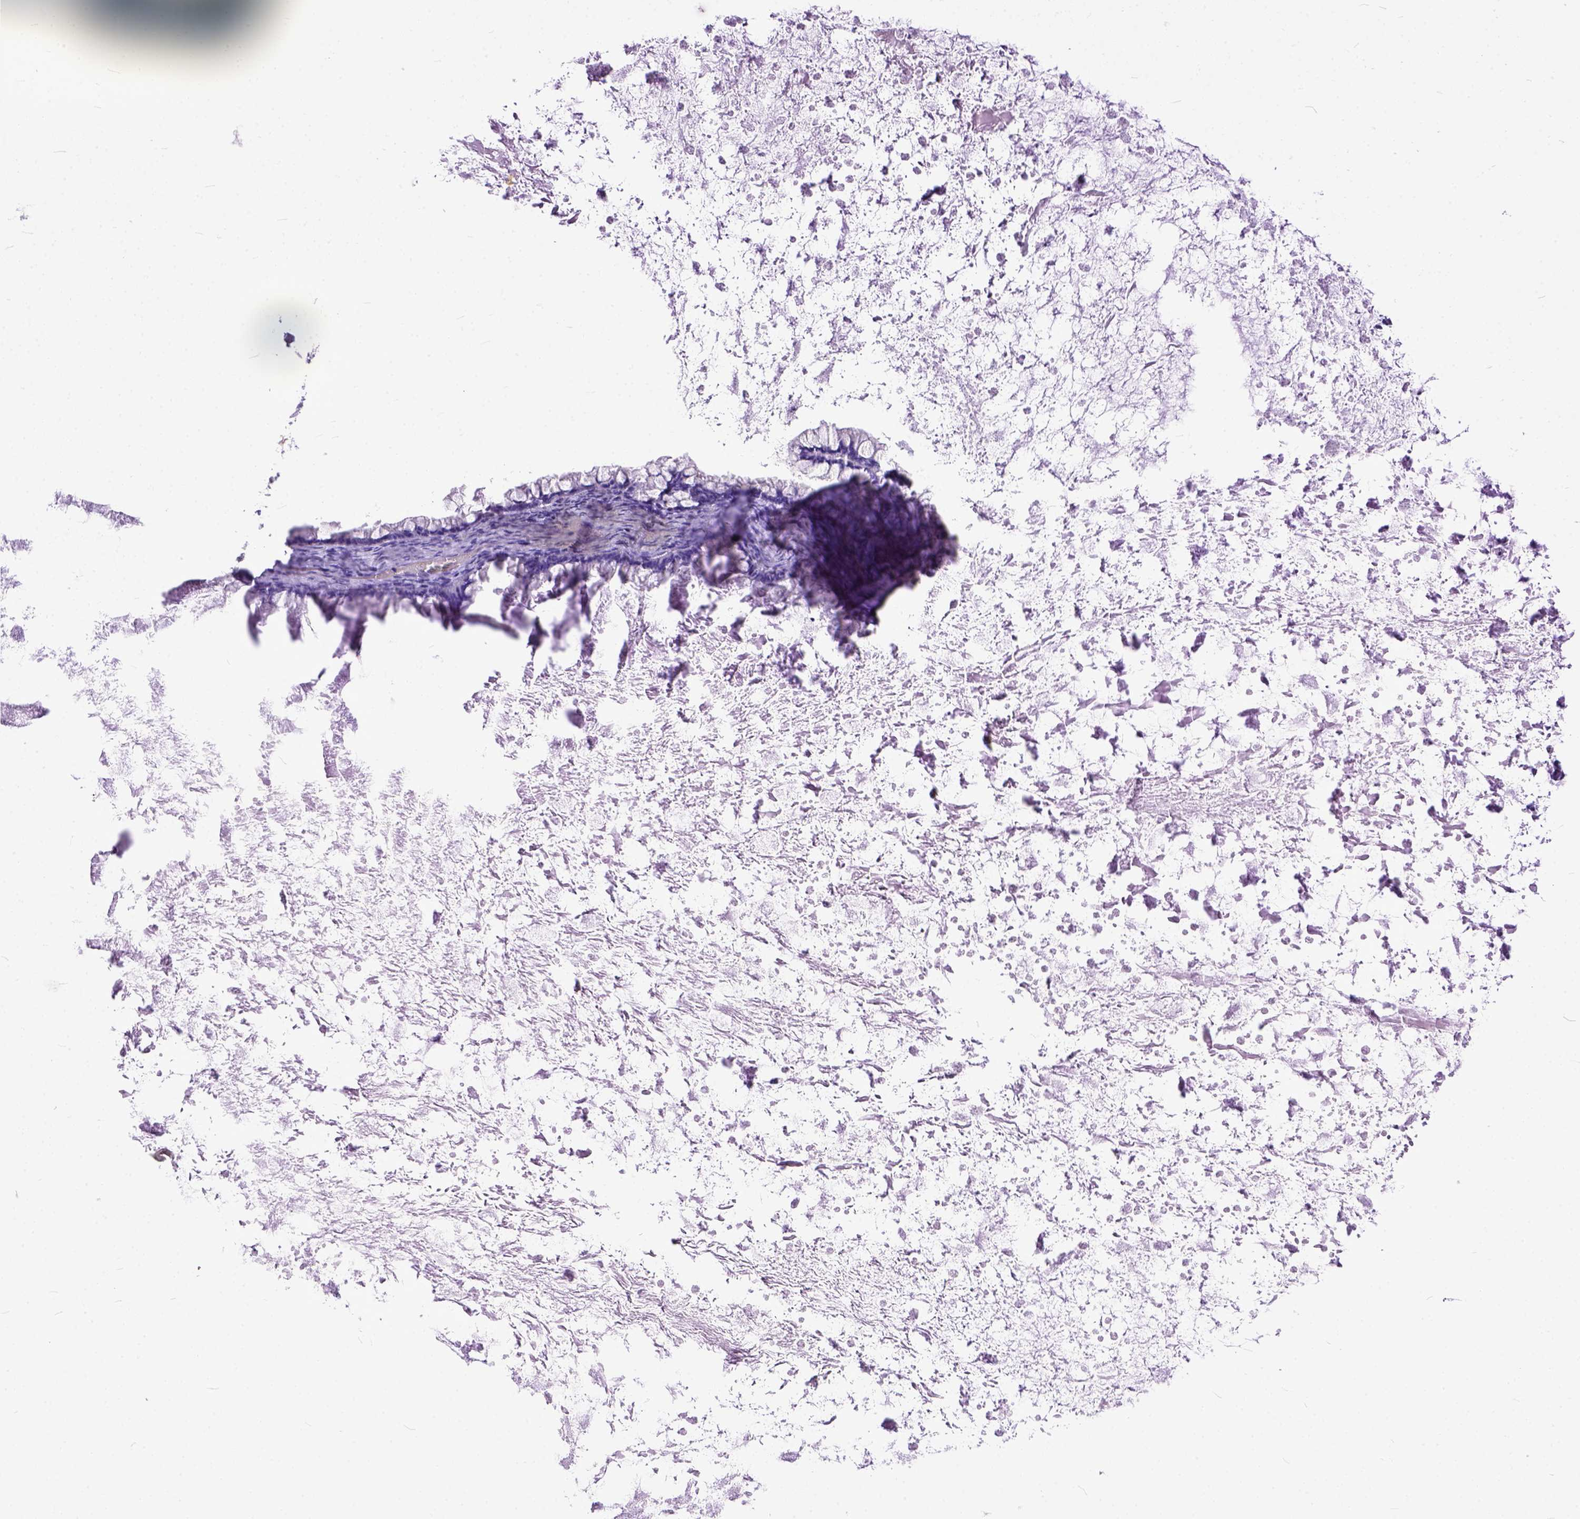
{"staining": {"intensity": "negative", "quantity": "none", "location": "none"}, "tissue": "ovarian cancer", "cell_type": "Tumor cells", "image_type": "cancer", "snomed": [{"axis": "morphology", "description": "Cystadenocarcinoma, mucinous, NOS"}, {"axis": "topography", "description": "Ovary"}], "caption": "Immunohistochemistry micrograph of neoplastic tissue: human ovarian cancer stained with DAB (3,3'-diaminobenzidine) demonstrates no significant protein positivity in tumor cells. (DAB (3,3'-diaminobenzidine) immunohistochemistry, high magnification).", "gene": "CRB1", "patient": {"sex": "female", "age": 67}}